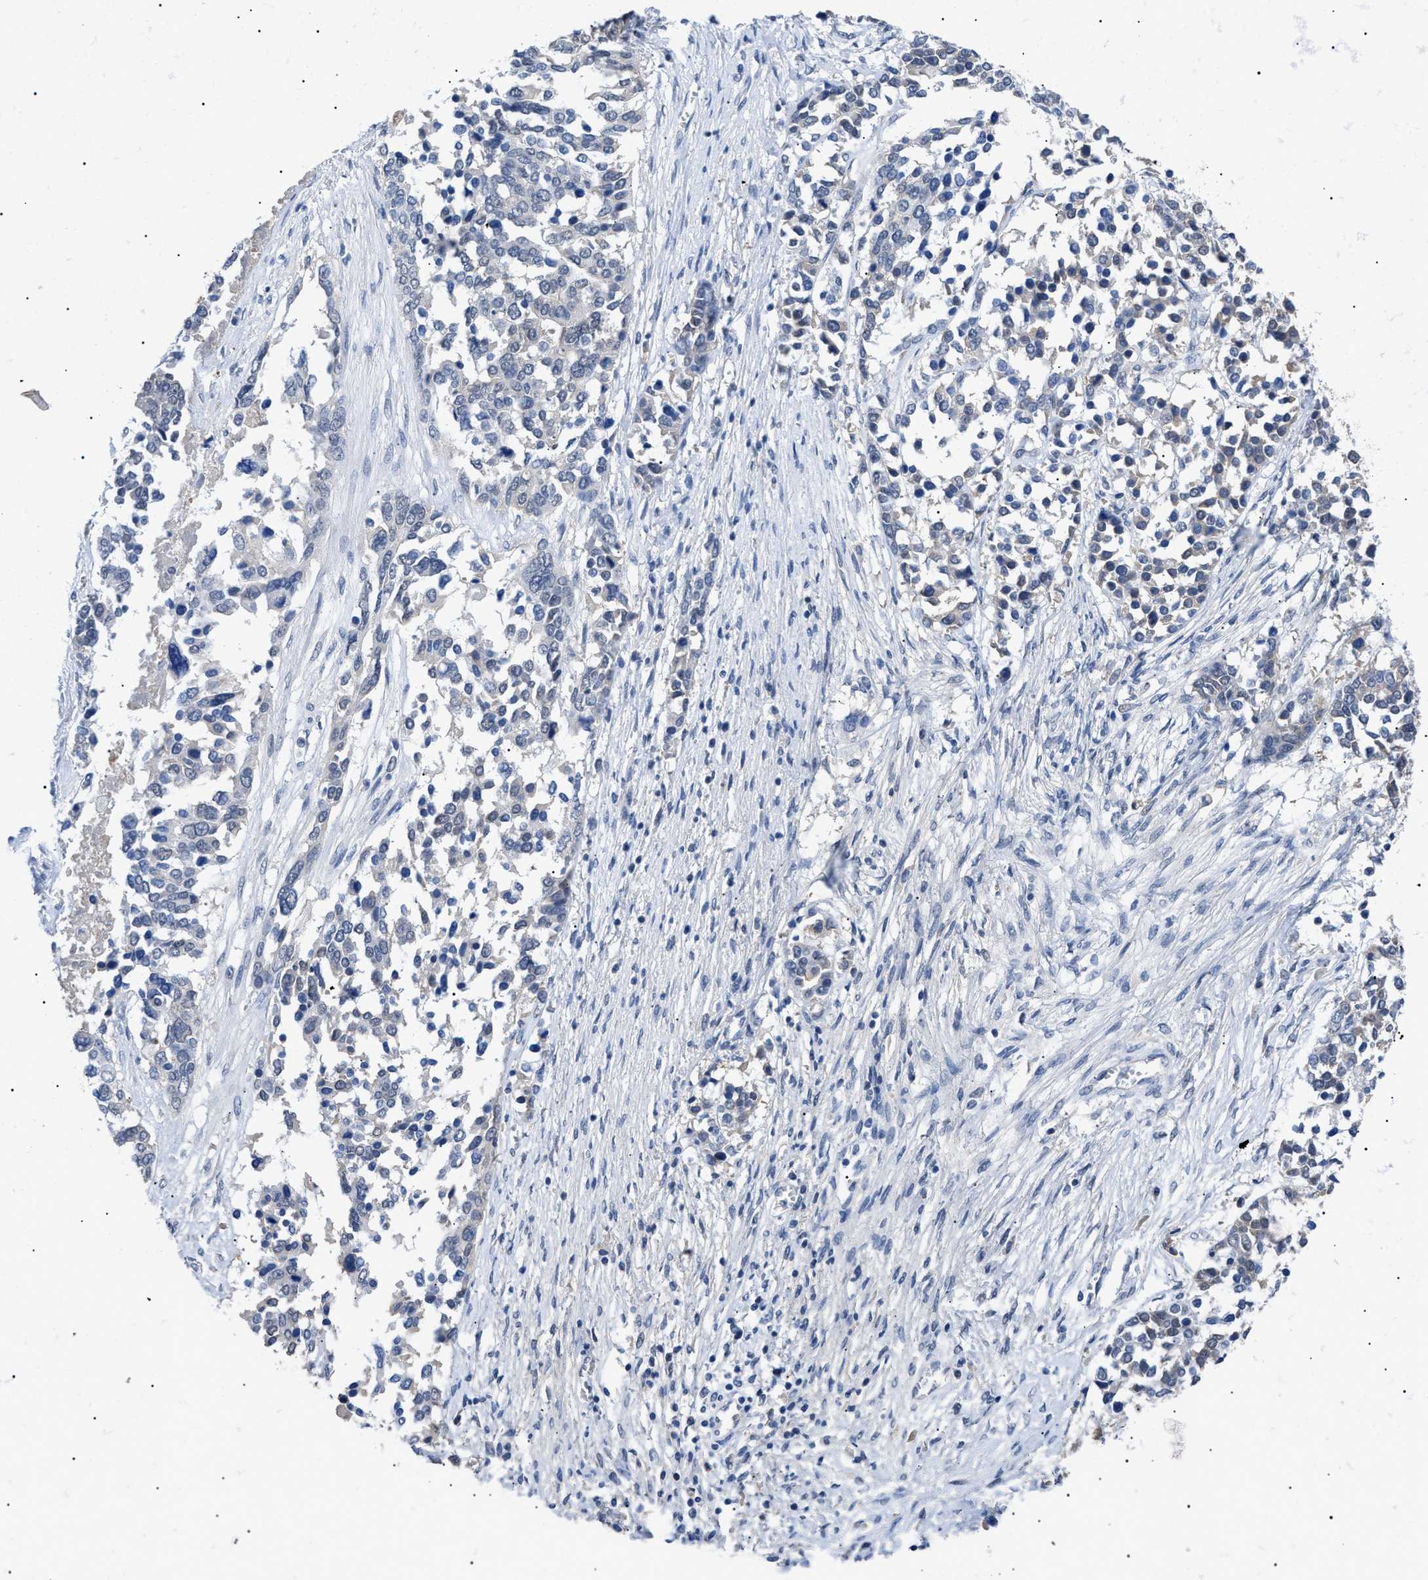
{"staining": {"intensity": "negative", "quantity": "none", "location": "none"}, "tissue": "ovarian cancer", "cell_type": "Tumor cells", "image_type": "cancer", "snomed": [{"axis": "morphology", "description": "Cystadenocarcinoma, serous, NOS"}, {"axis": "topography", "description": "Ovary"}], "caption": "High power microscopy histopathology image of an immunohistochemistry (IHC) image of serous cystadenocarcinoma (ovarian), revealing no significant expression in tumor cells. Nuclei are stained in blue.", "gene": "PRRT2", "patient": {"sex": "female", "age": 44}}